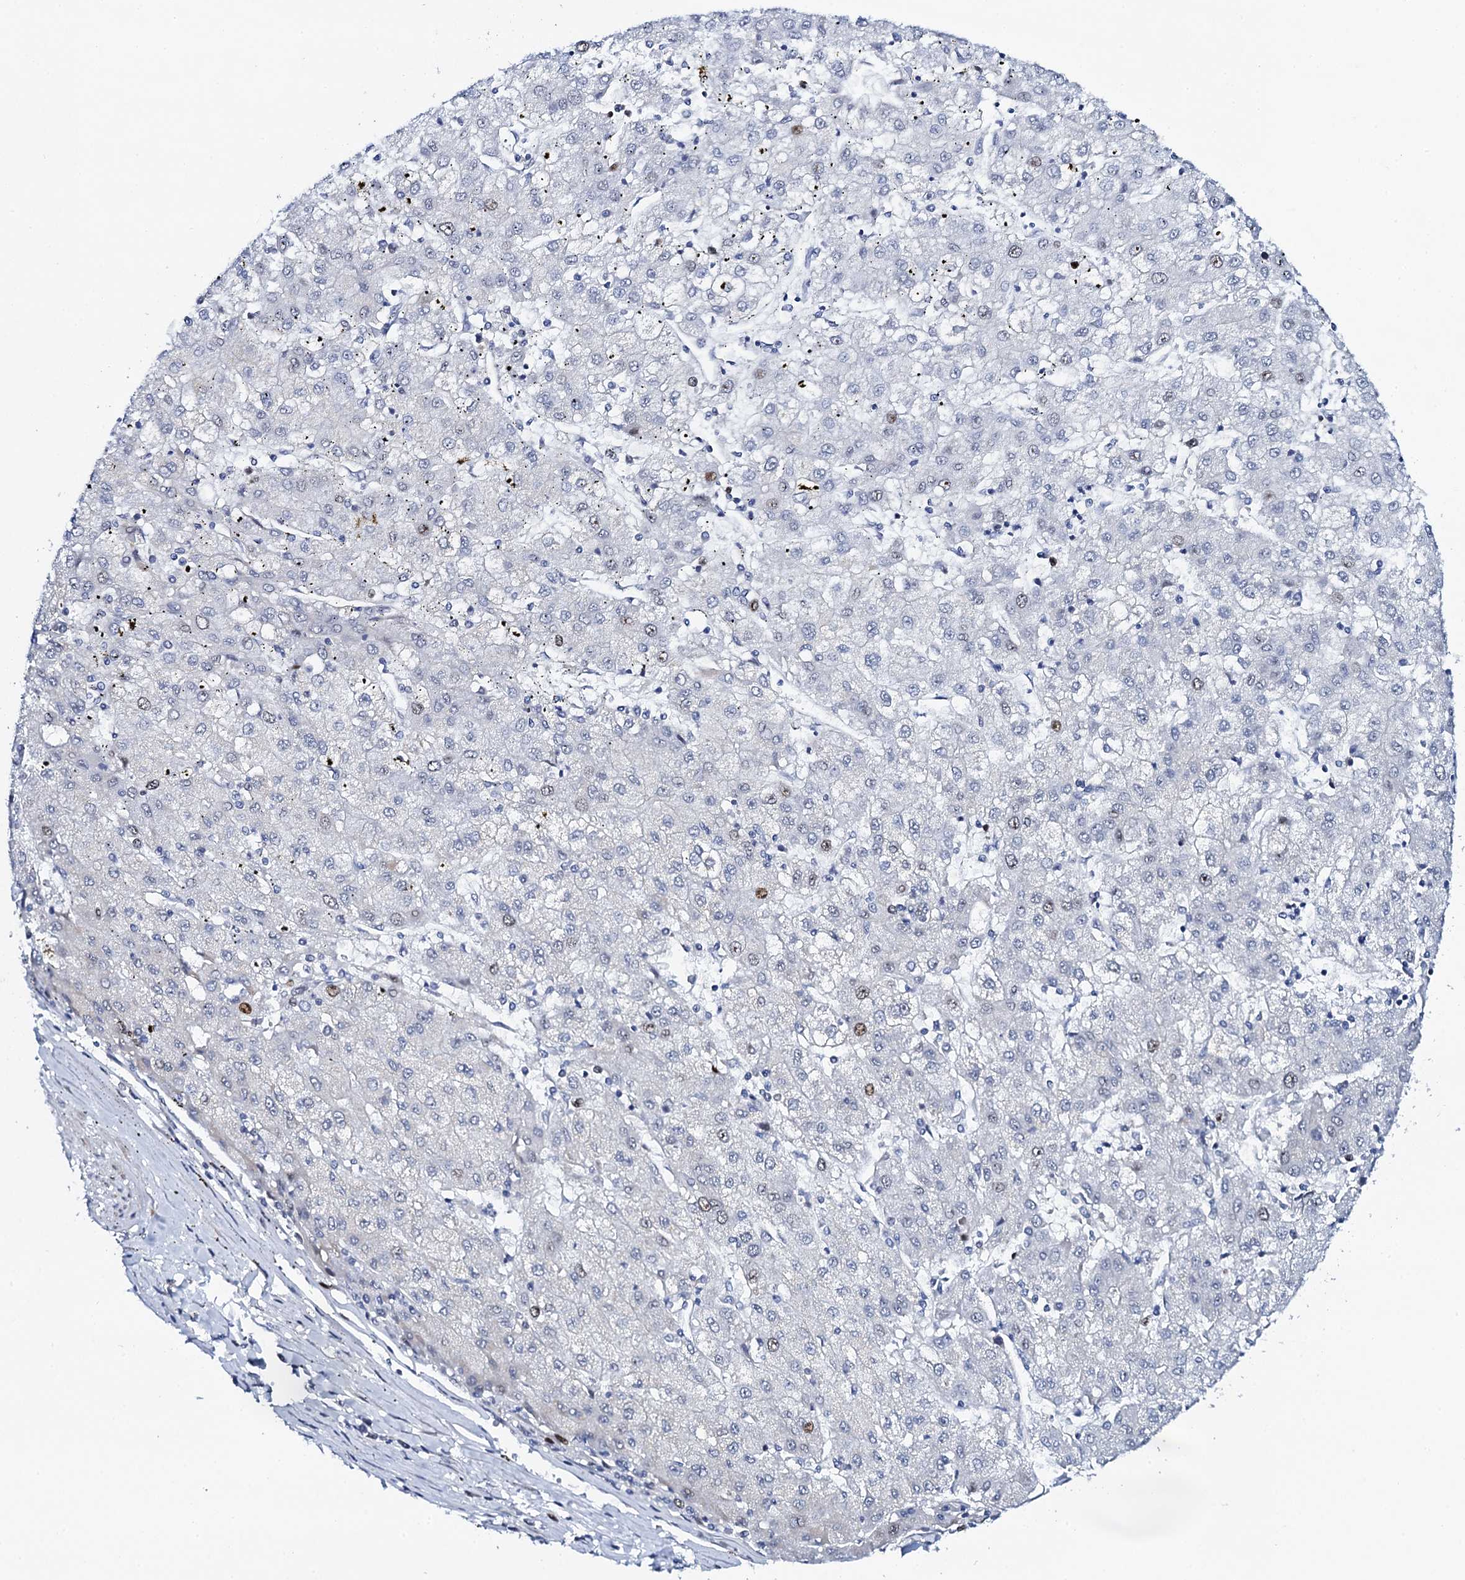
{"staining": {"intensity": "weak", "quantity": "<25%", "location": "nuclear"}, "tissue": "liver cancer", "cell_type": "Tumor cells", "image_type": "cancer", "snomed": [{"axis": "morphology", "description": "Carcinoma, Hepatocellular, NOS"}, {"axis": "topography", "description": "Liver"}], "caption": "The micrograph reveals no staining of tumor cells in liver cancer (hepatocellular carcinoma).", "gene": "NUDT13", "patient": {"sex": "male", "age": 72}}